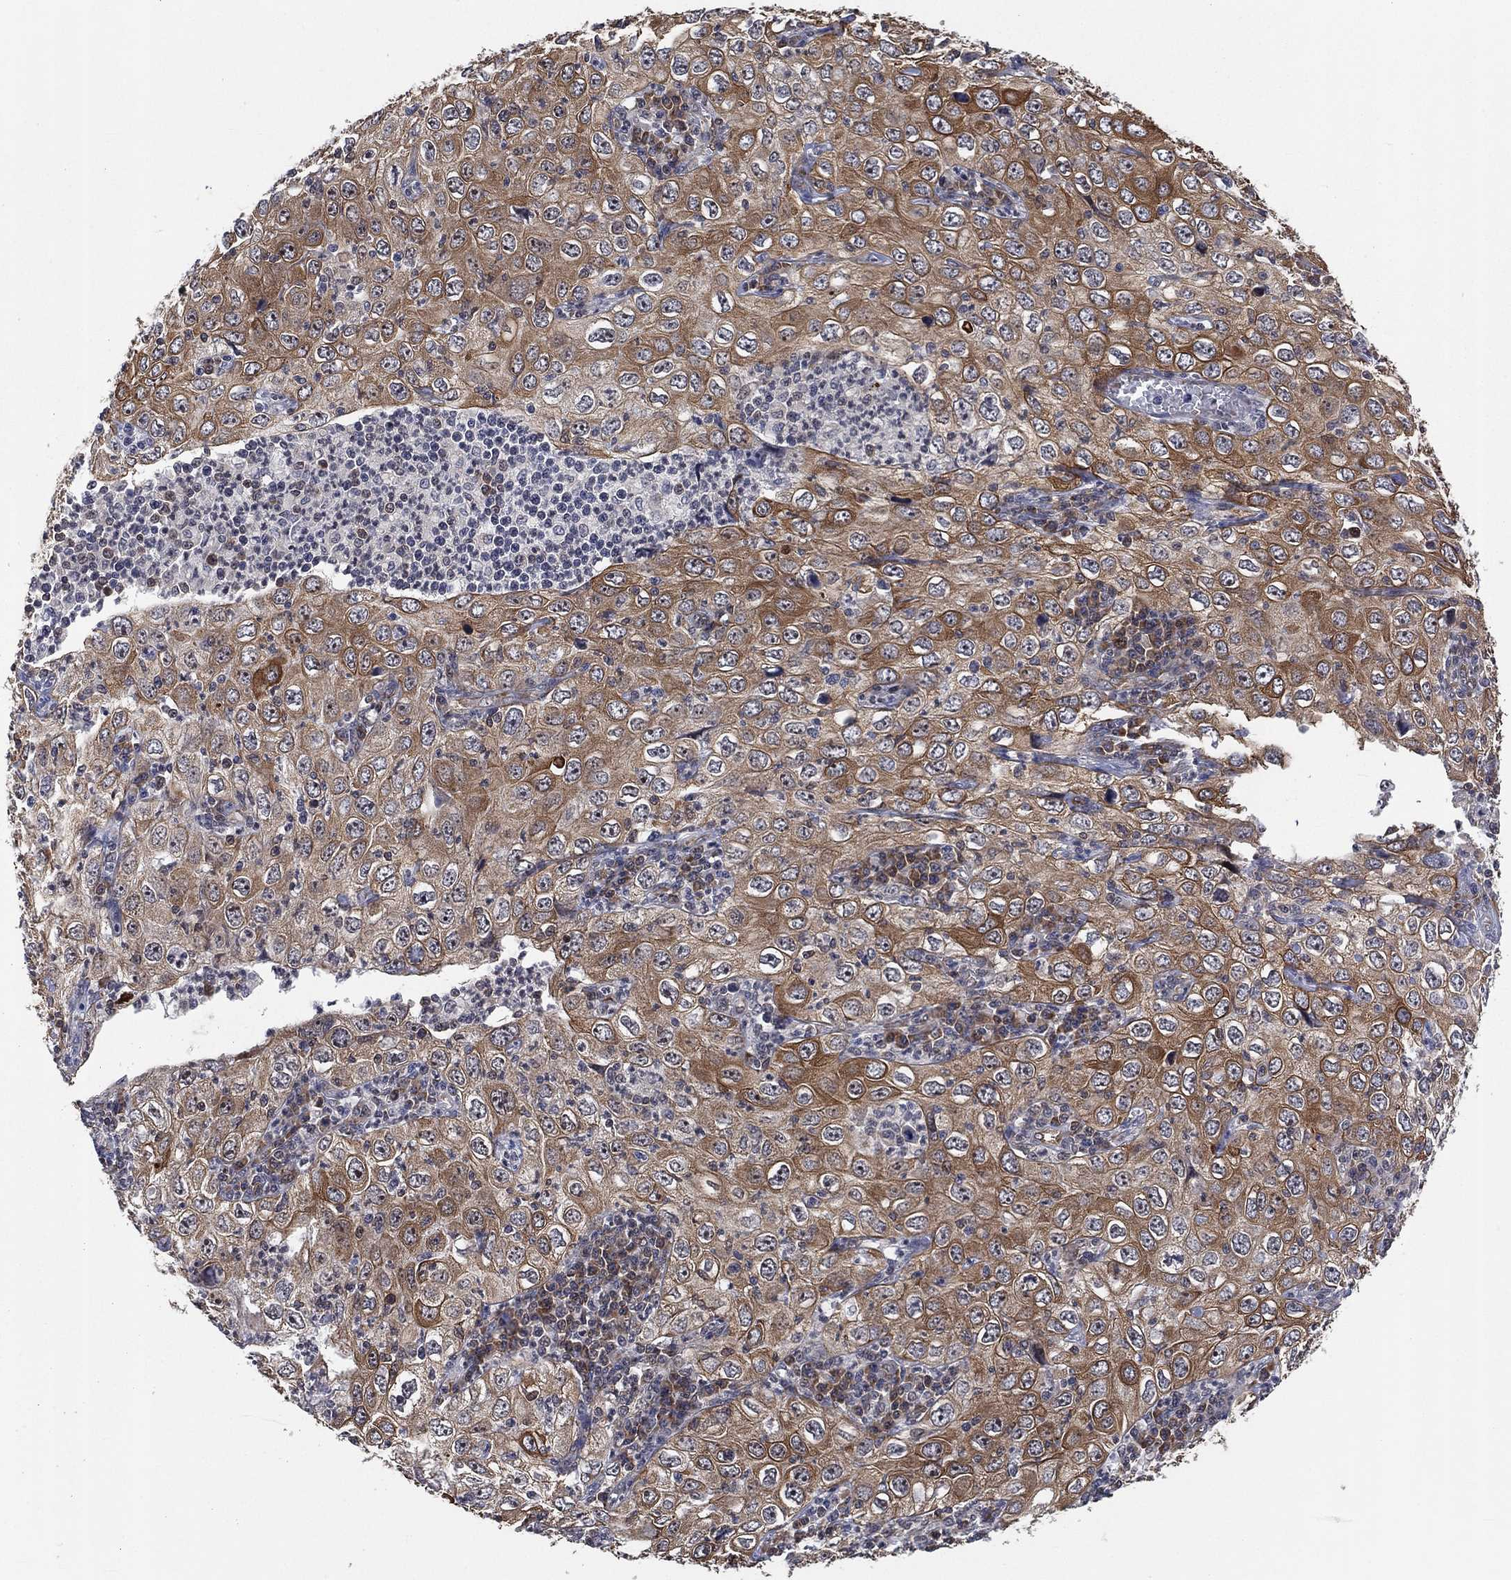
{"staining": {"intensity": "moderate", "quantity": ">75%", "location": "cytoplasmic/membranous"}, "tissue": "cervical cancer", "cell_type": "Tumor cells", "image_type": "cancer", "snomed": [{"axis": "morphology", "description": "Squamous cell carcinoma, NOS"}, {"axis": "topography", "description": "Cervix"}], "caption": "DAB immunohistochemical staining of cervical cancer (squamous cell carcinoma) shows moderate cytoplasmic/membranous protein expression in about >75% of tumor cells. The staining is performed using DAB (3,3'-diaminobenzidine) brown chromogen to label protein expression. The nuclei are counter-stained blue using hematoxylin.", "gene": "TMCO1", "patient": {"sex": "female", "age": 24}}